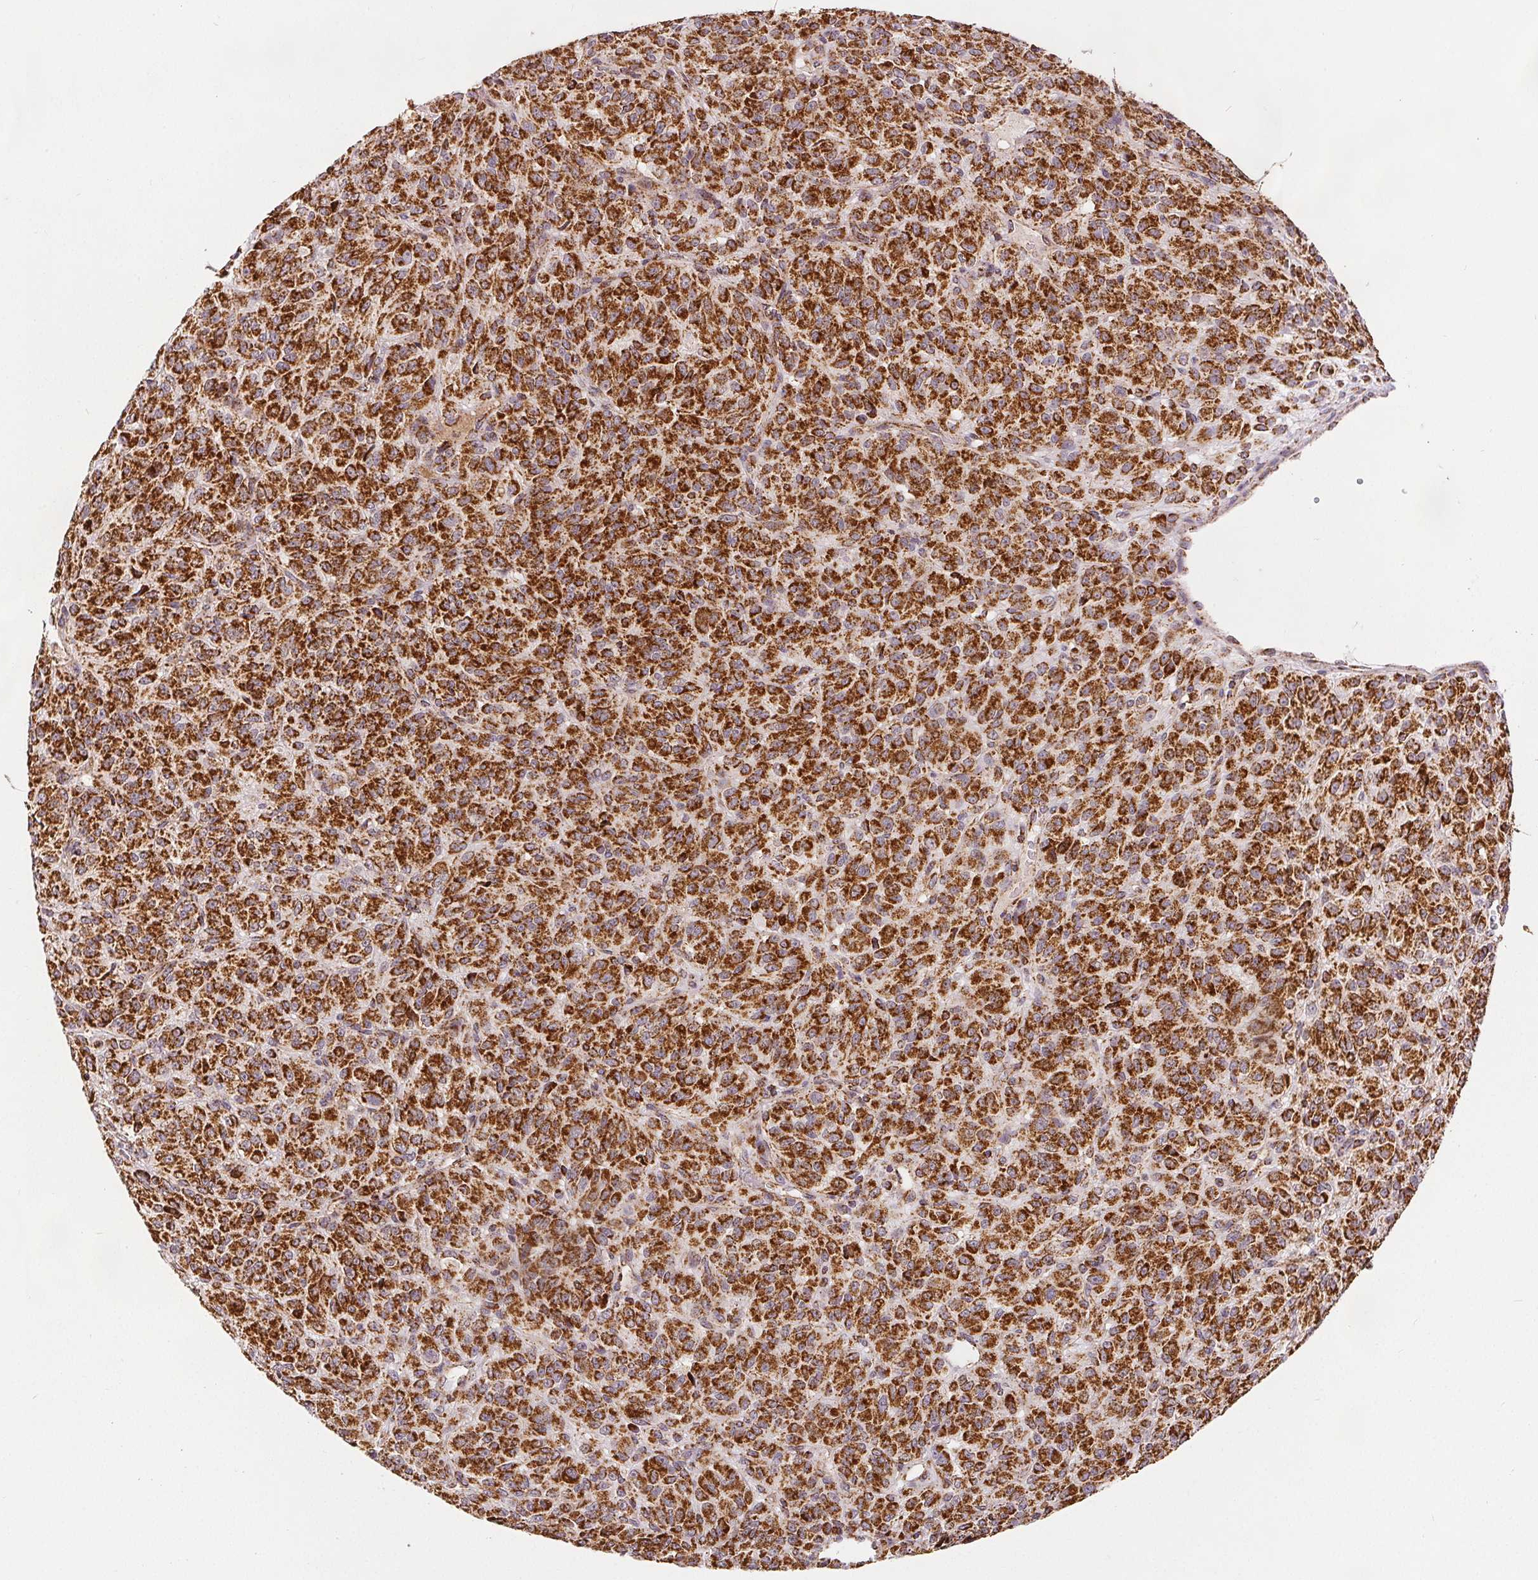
{"staining": {"intensity": "strong", "quantity": ">75%", "location": "cytoplasmic/membranous"}, "tissue": "melanoma", "cell_type": "Tumor cells", "image_type": "cancer", "snomed": [{"axis": "morphology", "description": "Malignant melanoma, Metastatic site"}, {"axis": "topography", "description": "Brain"}], "caption": "Protein expression analysis of human malignant melanoma (metastatic site) reveals strong cytoplasmic/membranous expression in approximately >75% of tumor cells.", "gene": "SDHB", "patient": {"sex": "female", "age": 56}}